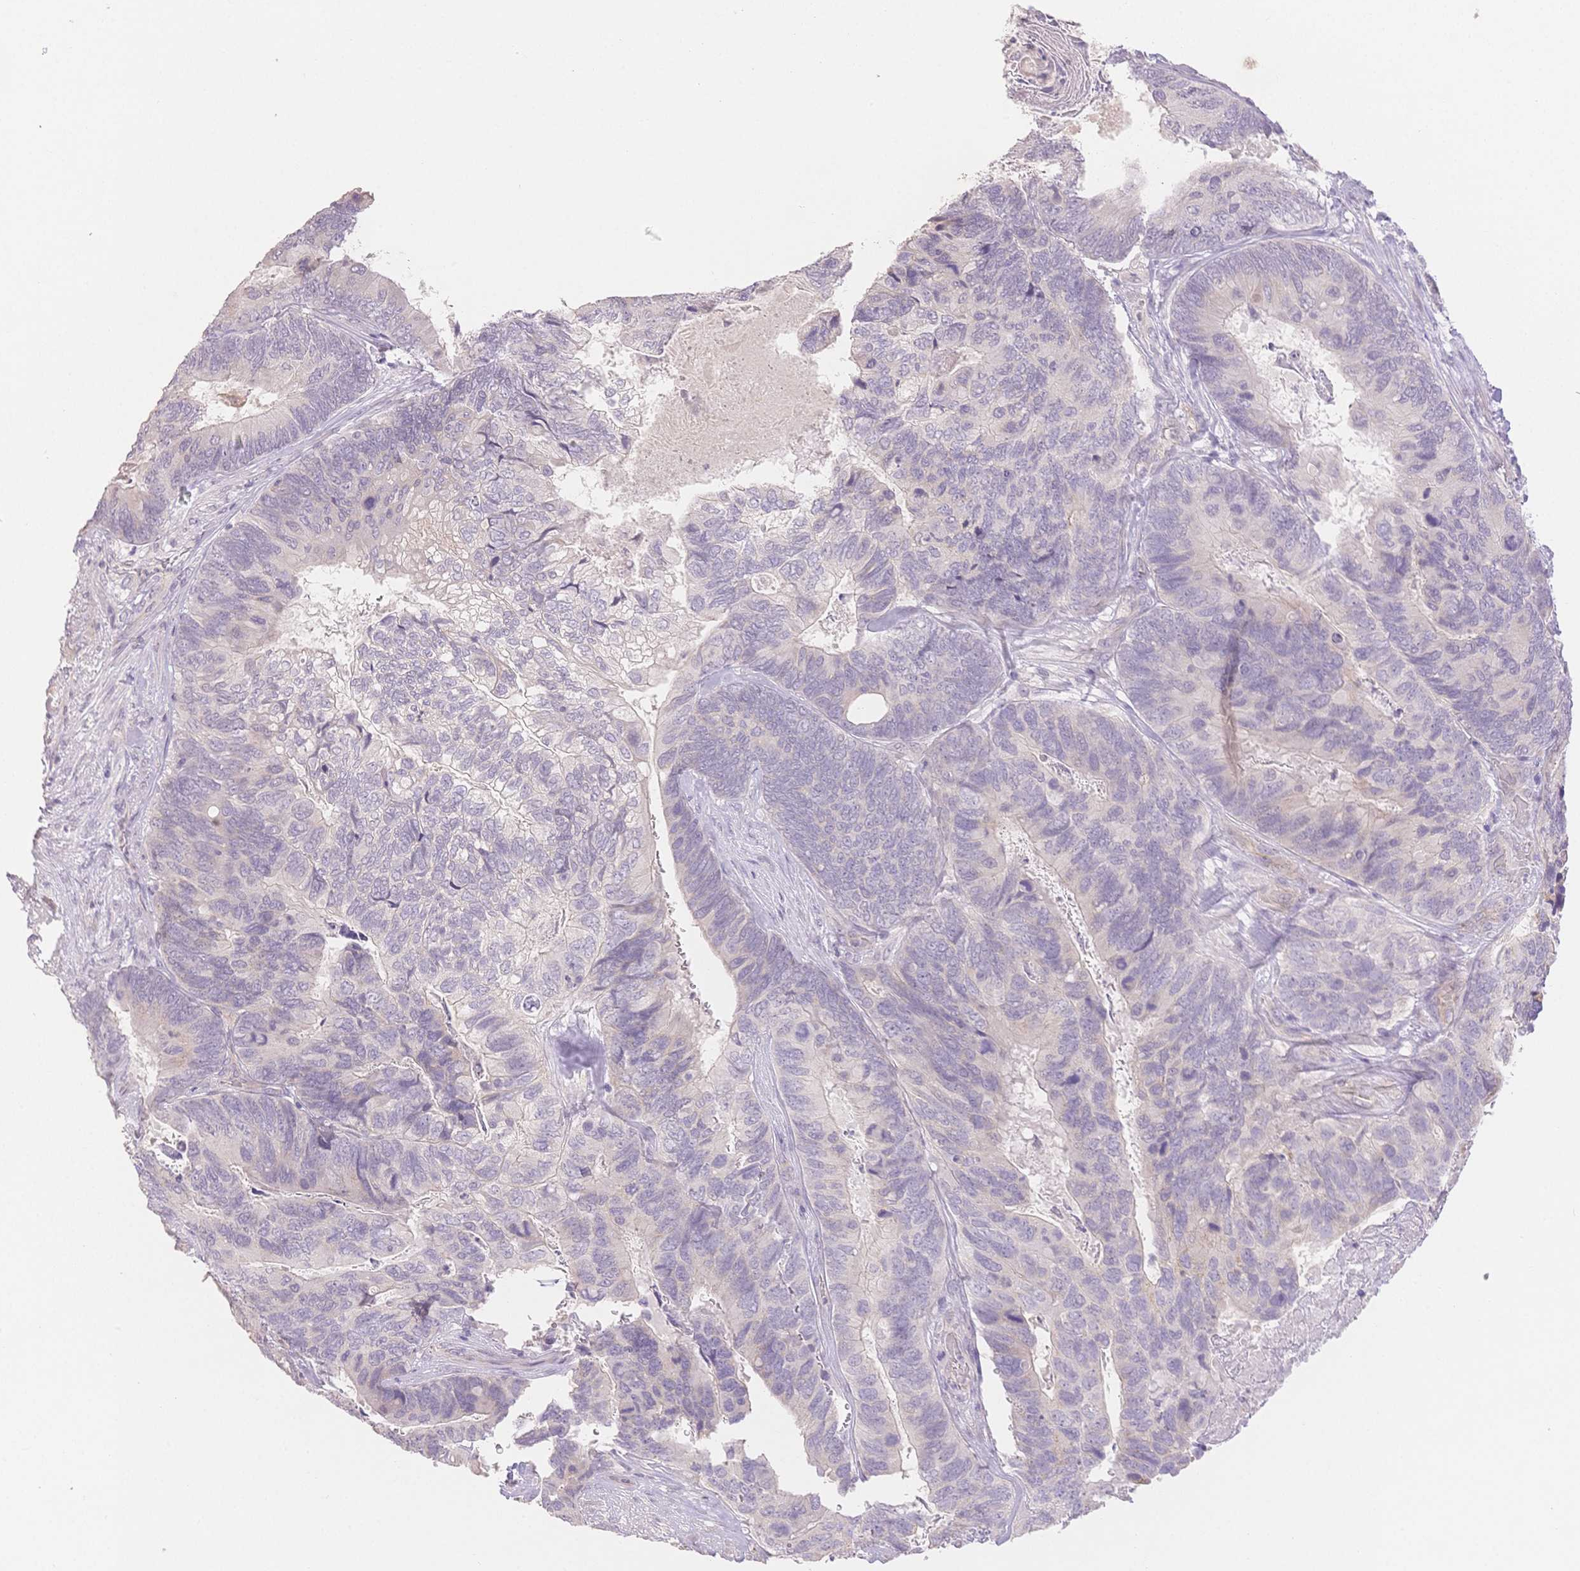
{"staining": {"intensity": "moderate", "quantity": "25%-75%", "location": "cytoplasmic/membranous"}, "tissue": "breast cancer", "cell_type": "Tumor cells", "image_type": "cancer", "snomed": [{"axis": "morphology", "description": "Lobular carcinoma"}, {"axis": "topography", "description": "Breast"}], "caption": "A photomicrograph of lobular carcinoma (breast) stained for a protein exhibits moderate cytoplasmic/membranous brown staining in tumor cells.", "gene": "SUV39H2", "patient": {"sex": "female", "age": 59}}